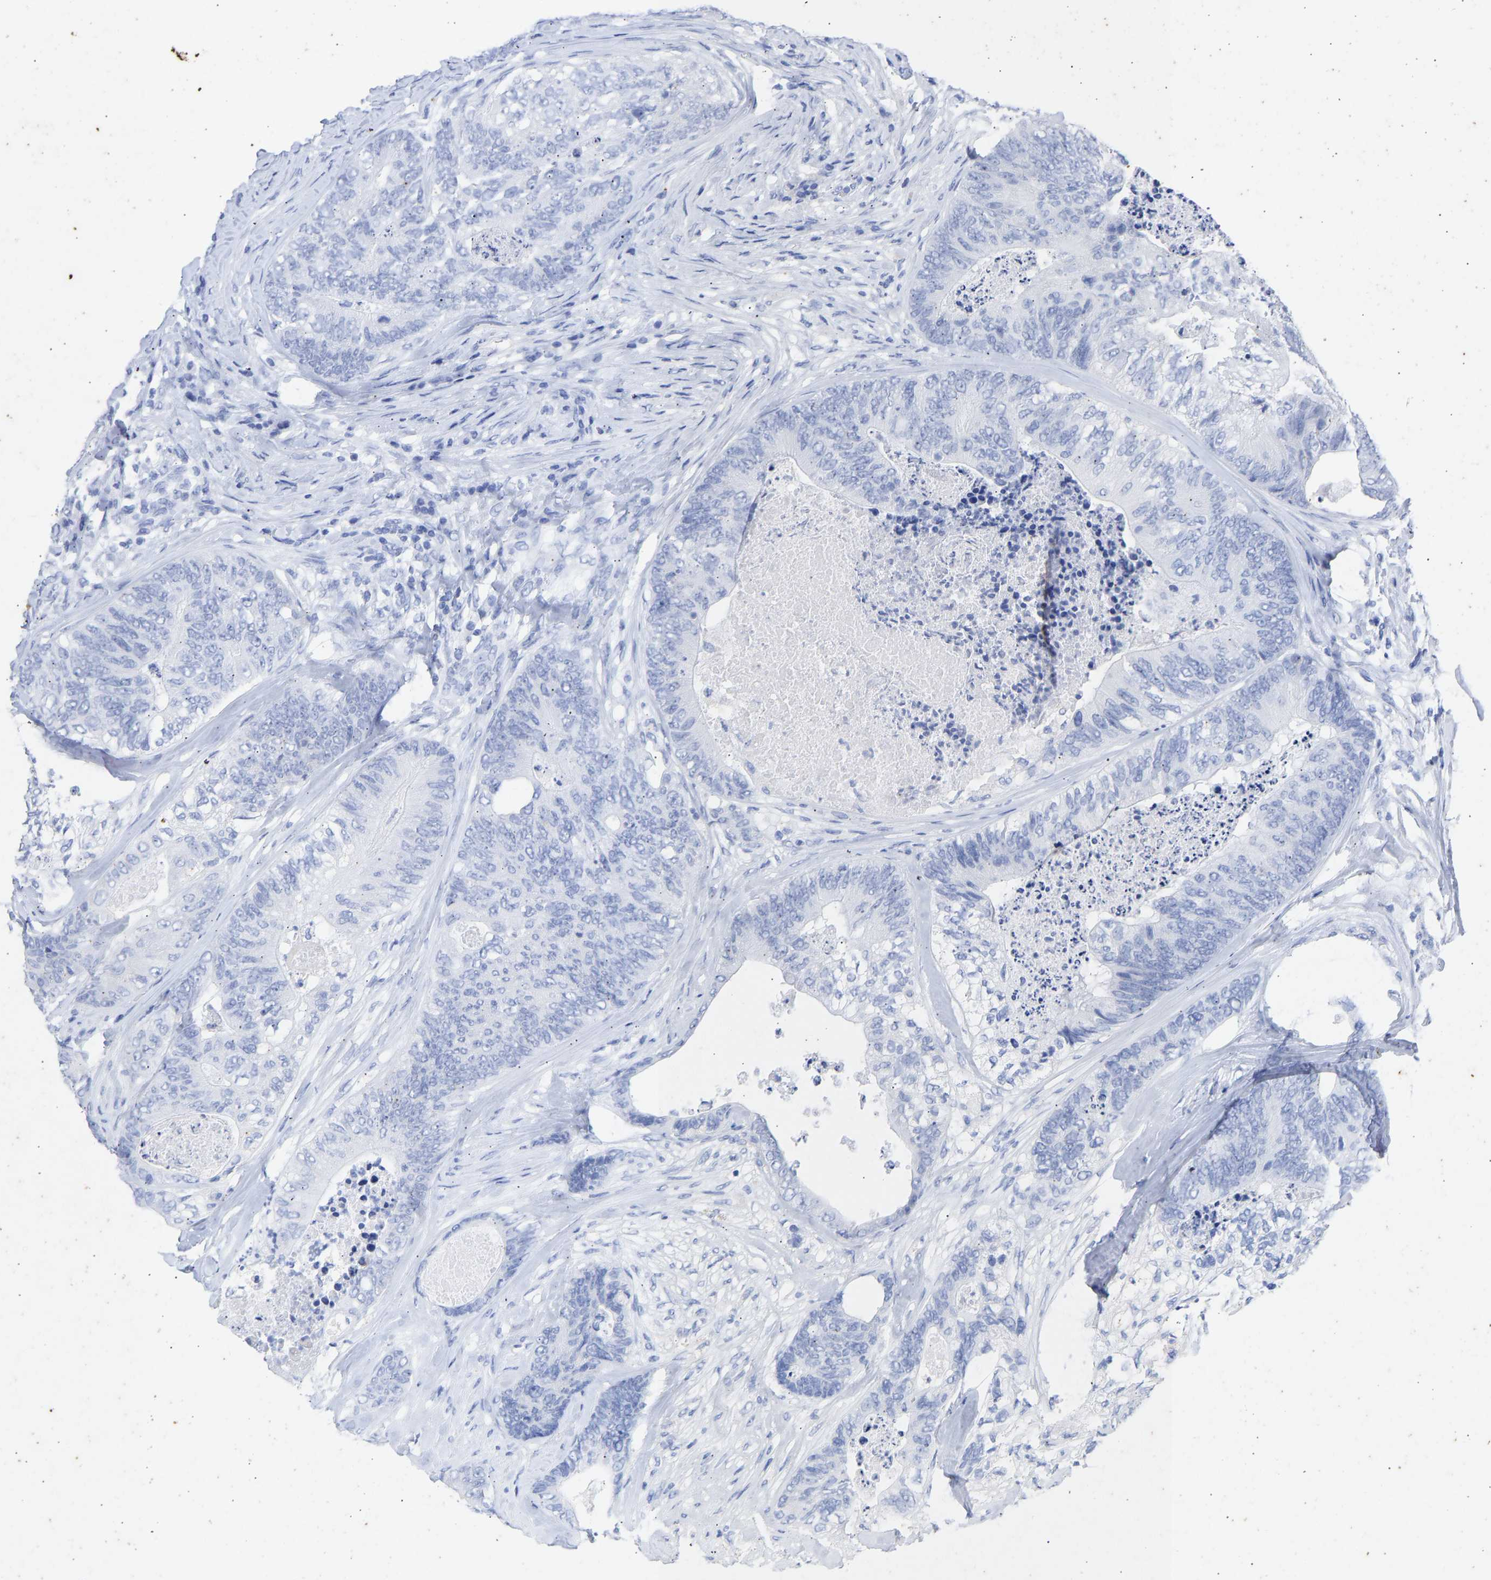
{"staining": {"intensity": "negative", "quantity": "none", "location": "none"}, "tissue": "colorectal cancer", "cell_type": "Tumor cells", "image_type": "cancer", "snomed": [{"axis": "morphology", "description": "Adenocarcinoma, NOS"}, {"axis": "topography", "description": "Colon"}], "caption": "Tumor cells show no significant protein staining in adenocarcinoma (colorectal). (Stains: DAB IHC with hematoxylin counter stain, Microscopy: brightfield microscopy at high magnification).", "gene": "KRT1", "patient": {"sex": "female", "age": 67}}